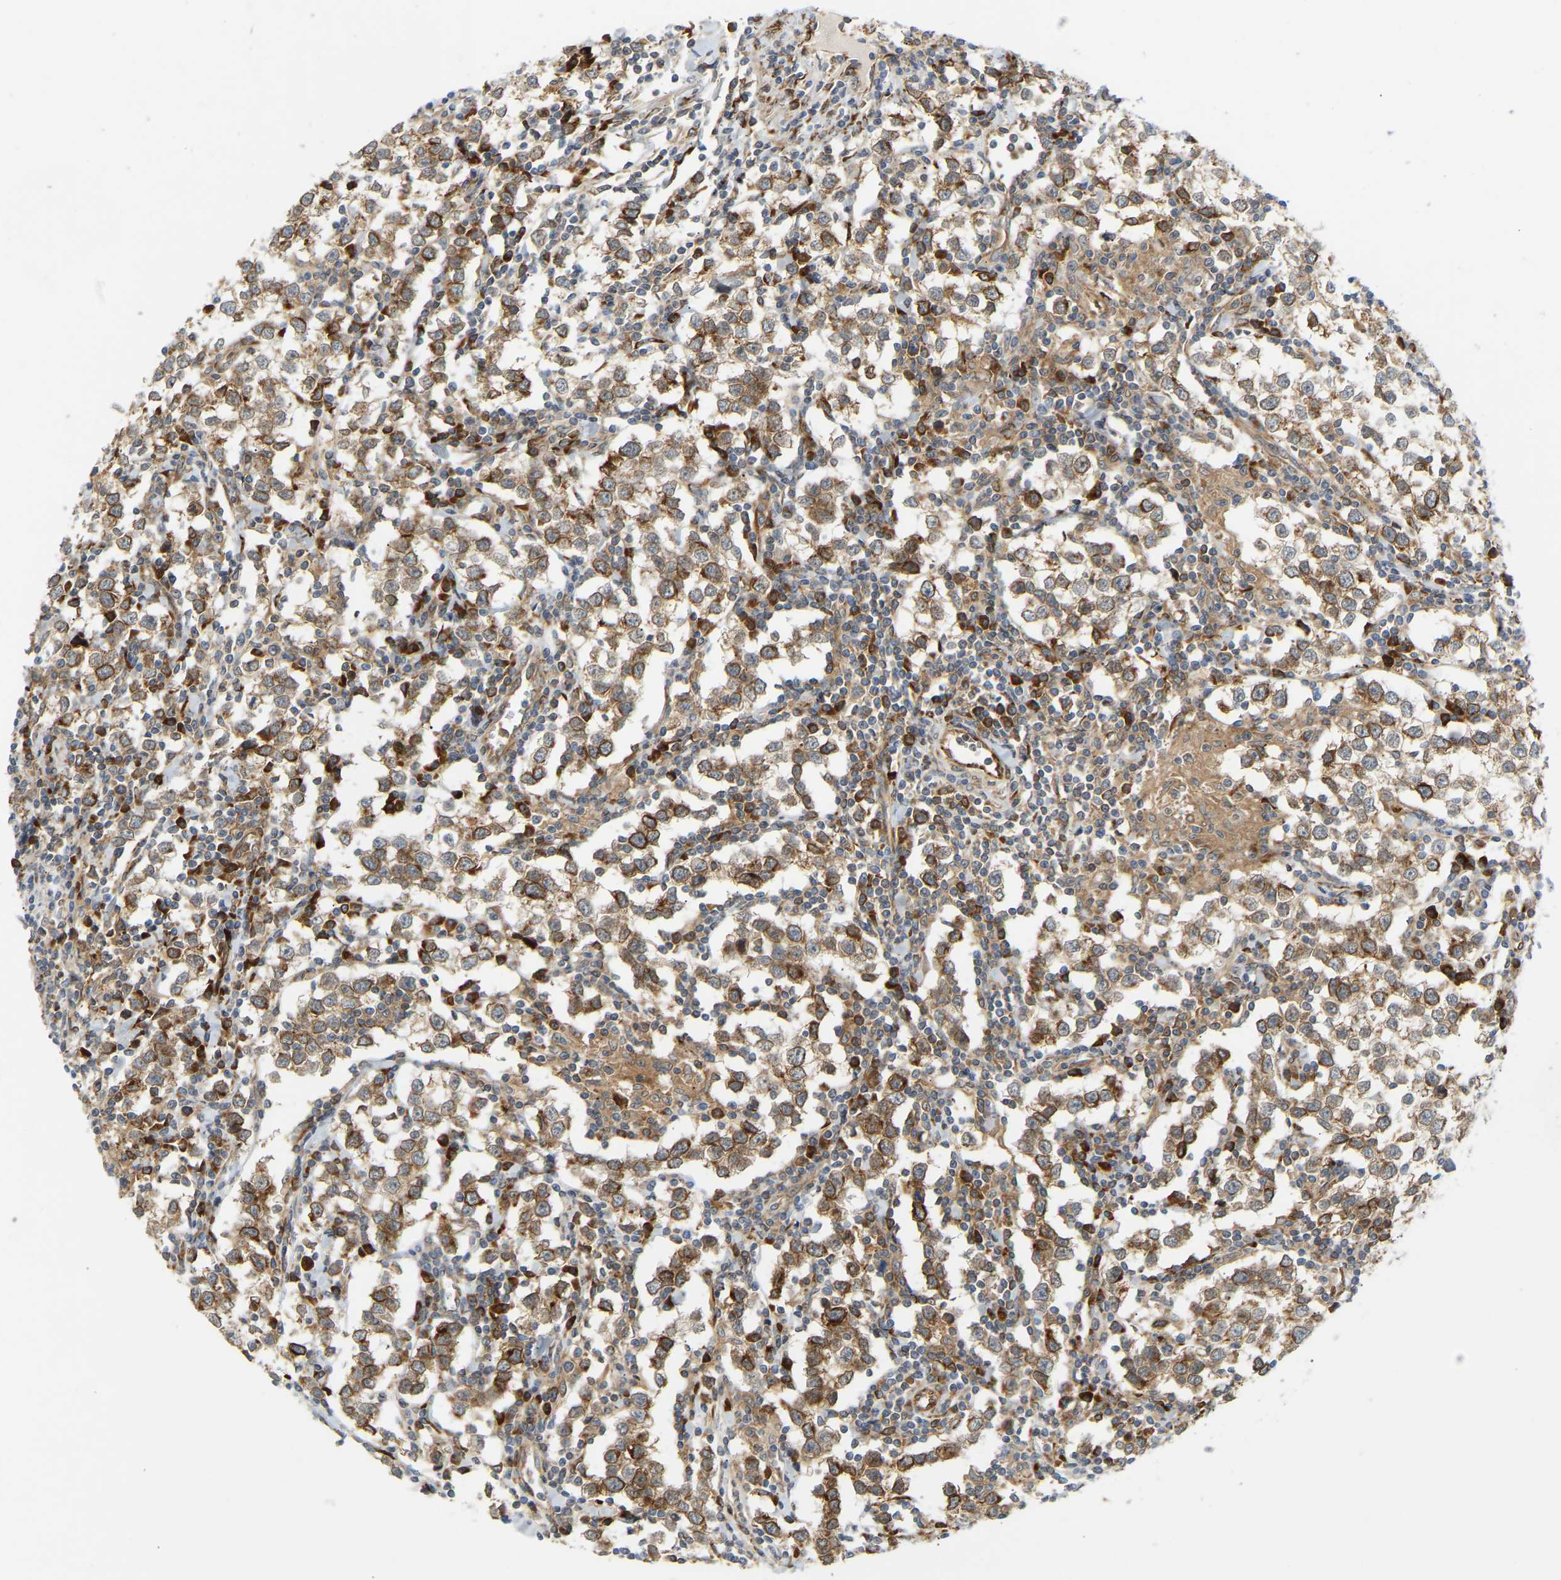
{"staining": {"intensity": "strong", "quantity": ">75%", "location": "cytoplasmic/membranous"}, "tissue": "testis cancer", "cell_type": "Tumor cells", "image_type": "cancer", "snomed": [{"axis": "morphology", "description": "Seminoma, NOS"}, {"axis": "morphology", "description": "Carcinoma, Embryonal, NOS"}, {"axis": "topography", "description": "Testis"}], "caption": "Immunohistochemical staining of testis cancer displays strong cytoplasmic/membranous protein staining in about >75% of tumor cells.", "gene": "PLCG2", "patient": {"sex": "male", "age": 36}}